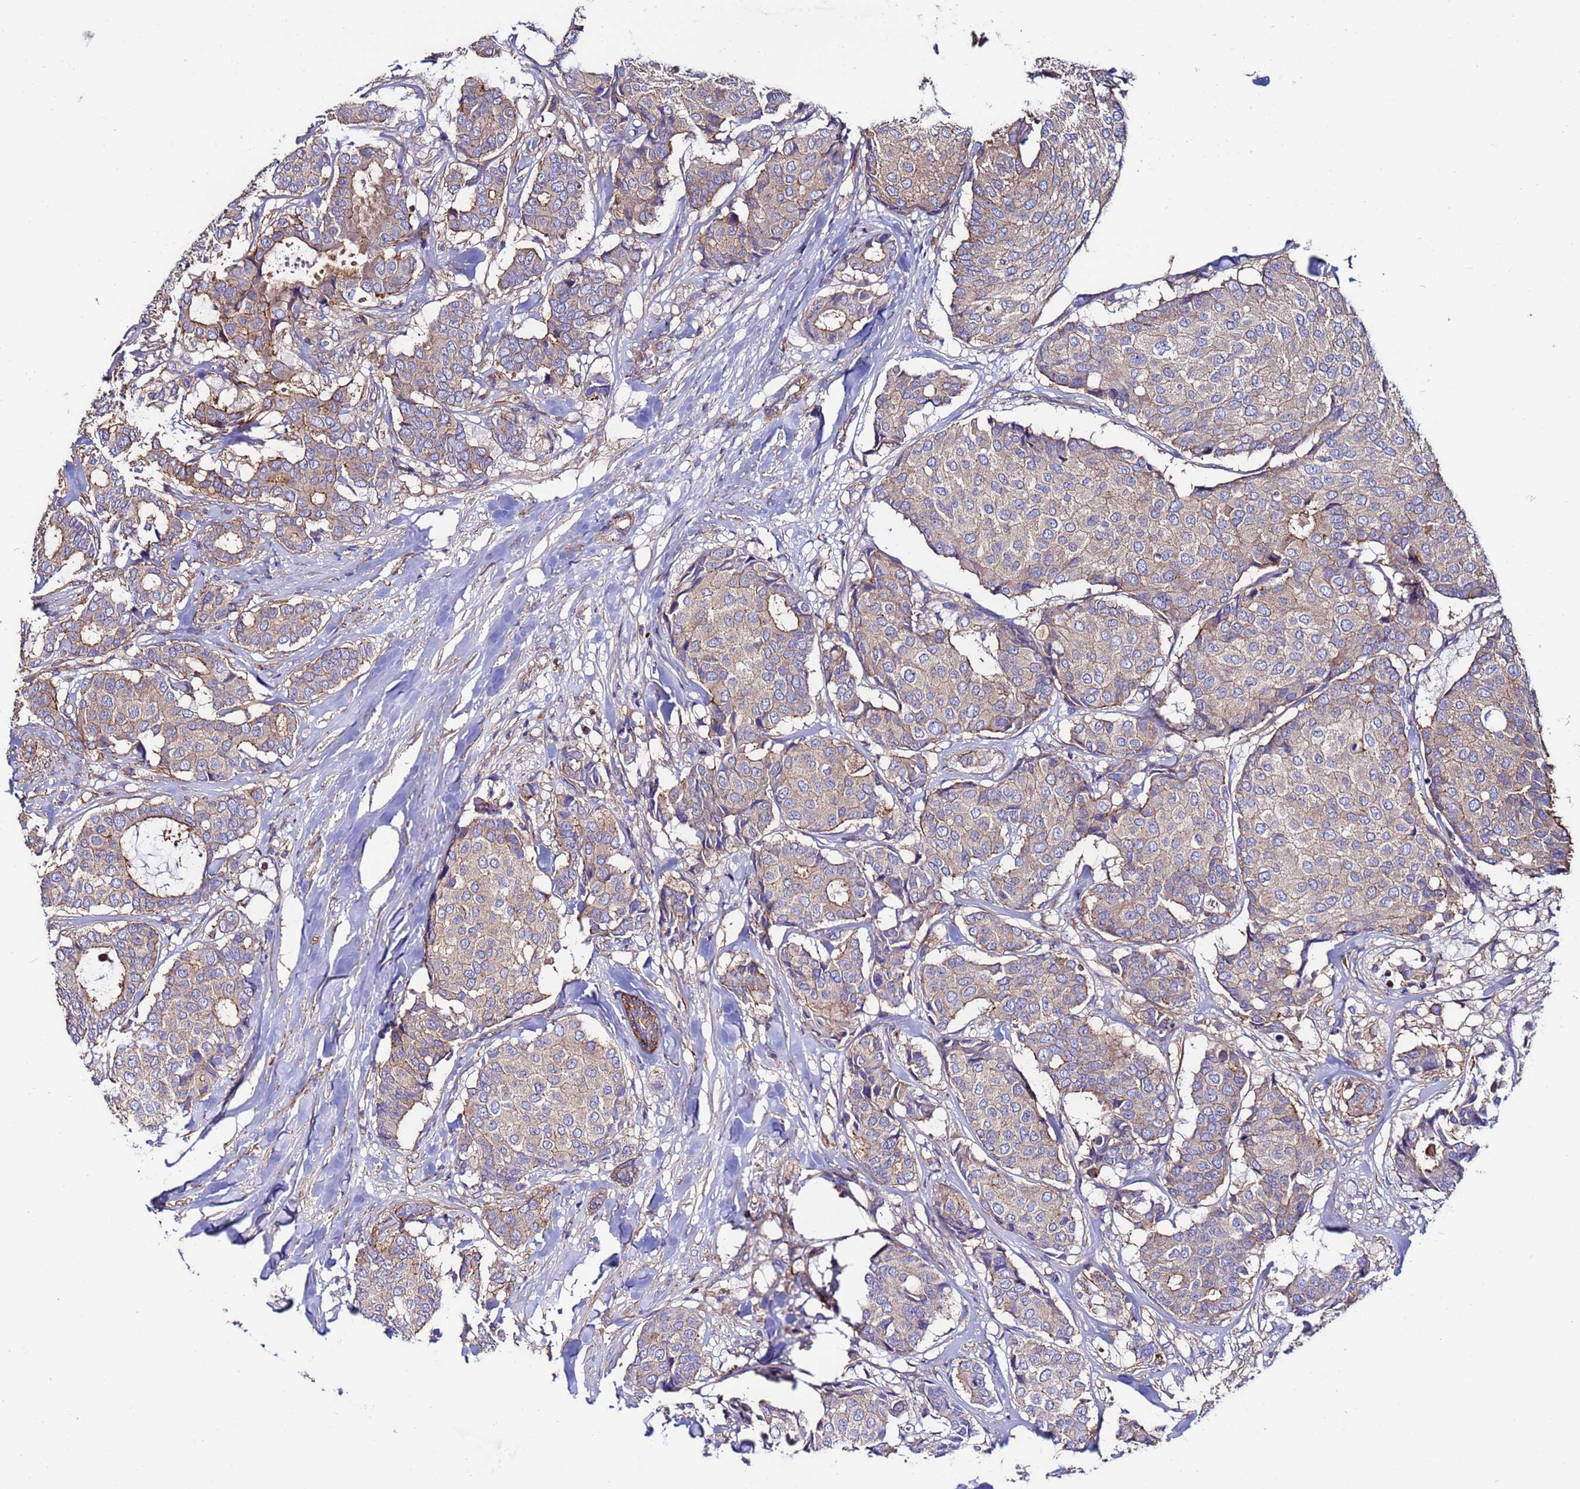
{"staining": {"intensity": "weak", "quantity": "25%-75%", "location": "cytoplasmic/membranous"}, "tissue": "breast cancer", "cell_type": "Tumor cells", "image_type": "cancer", "snomed": [{"axis": "morphology", "description": "Duct carcinoma"}, {"axis": "topography", "description": "Breast"}], "caption": "Tumor cells reveal weak cytoplasmic/membranous positivity in approximately 25%-75% of cells in invasive ductal carcinoma (breast).", "gene": "POTEE", "patient": {"sex": "female", "age": 75}}